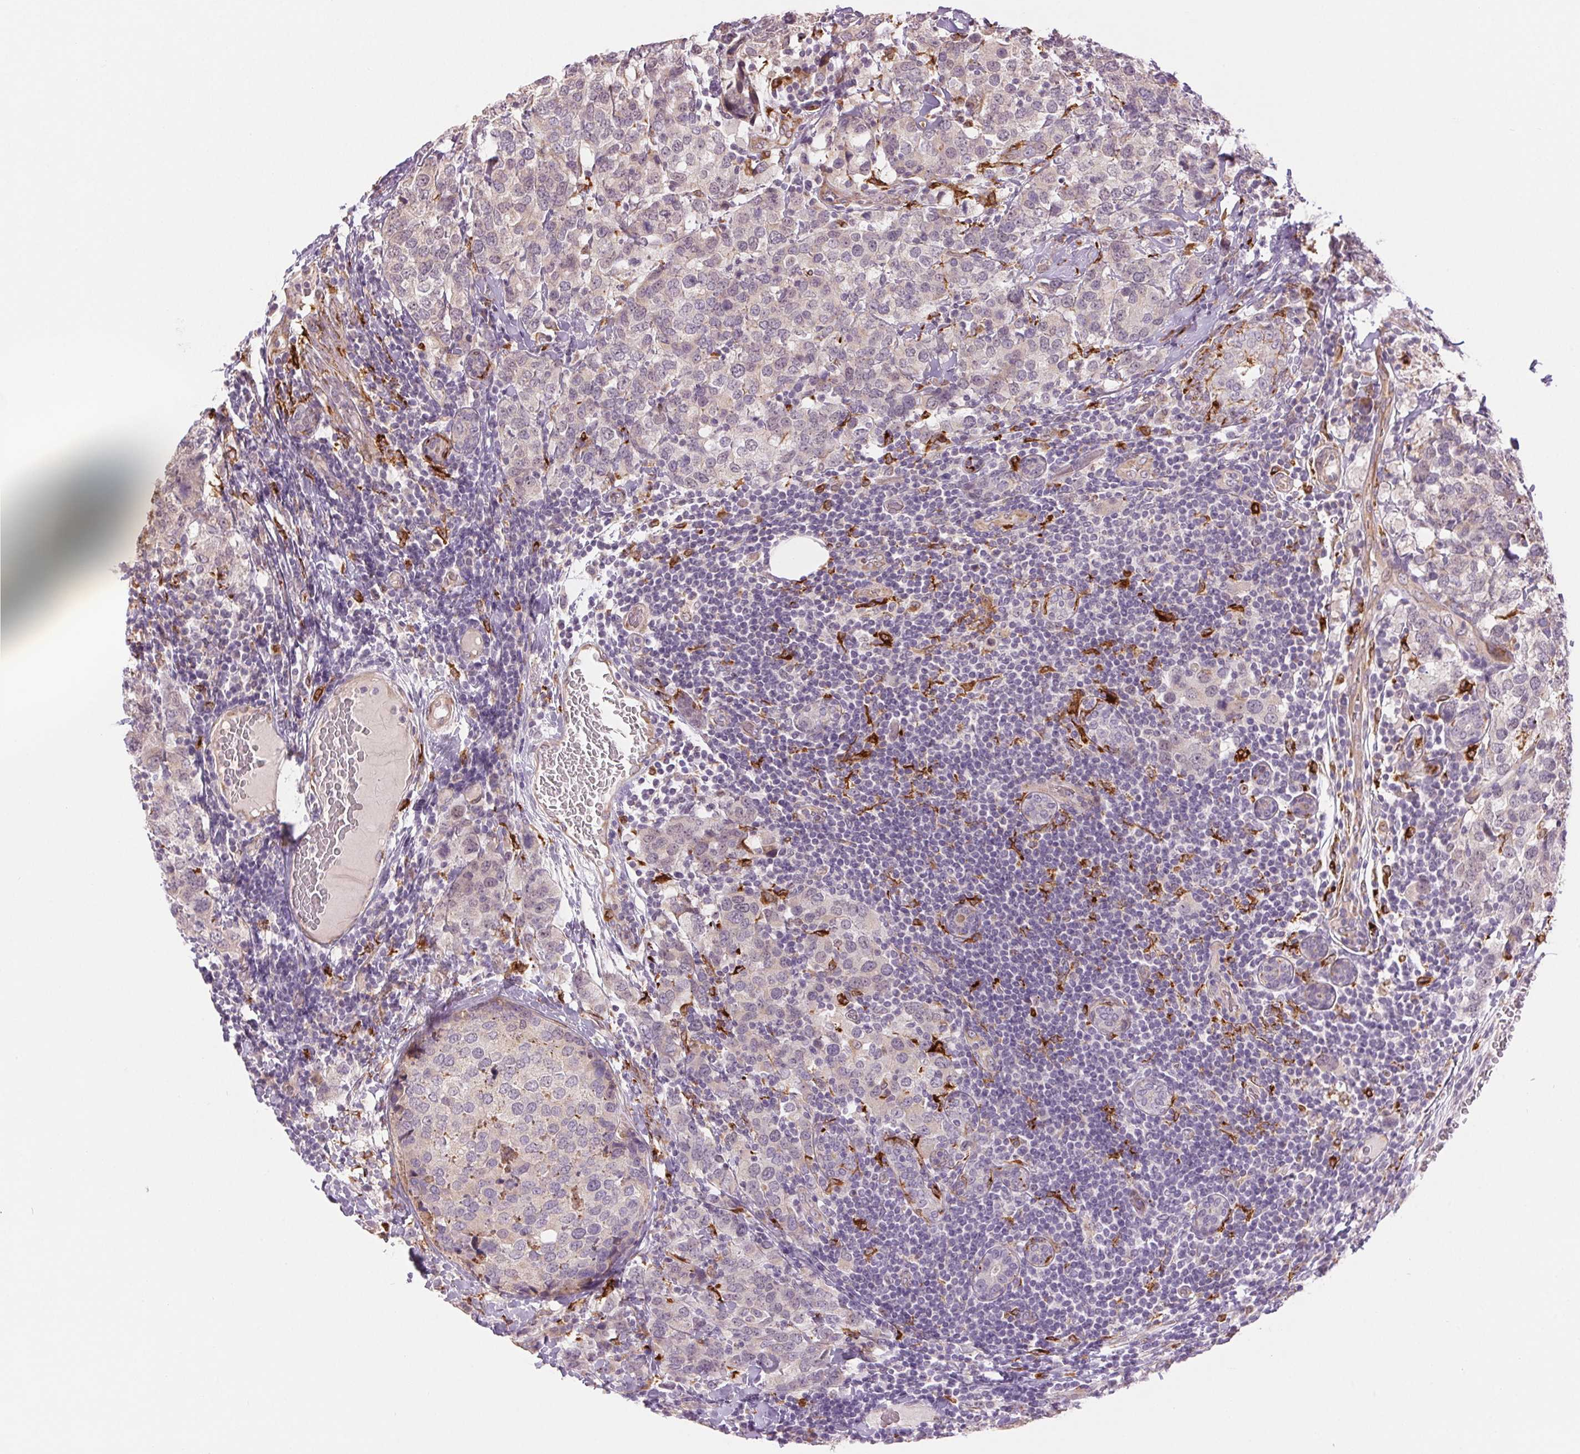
{"staining": {"intensity": "negative", "quantity": "none", "location": "none"}, "tissue": "breast cancer", "cell_type": "Tumor cells", "image_type": "cancer", "snomed": [{"axis": "morphology", "description": "Lobular carcinoma"}, {"axis": "topography", "description": "Breast"}], "caption": "This is an IHC micrograph of breast cancer (lobular carcinoma). There is no staining in tumor cells.", "gene": "METTL17", "patient": {"sex": "female", "age": 59}}